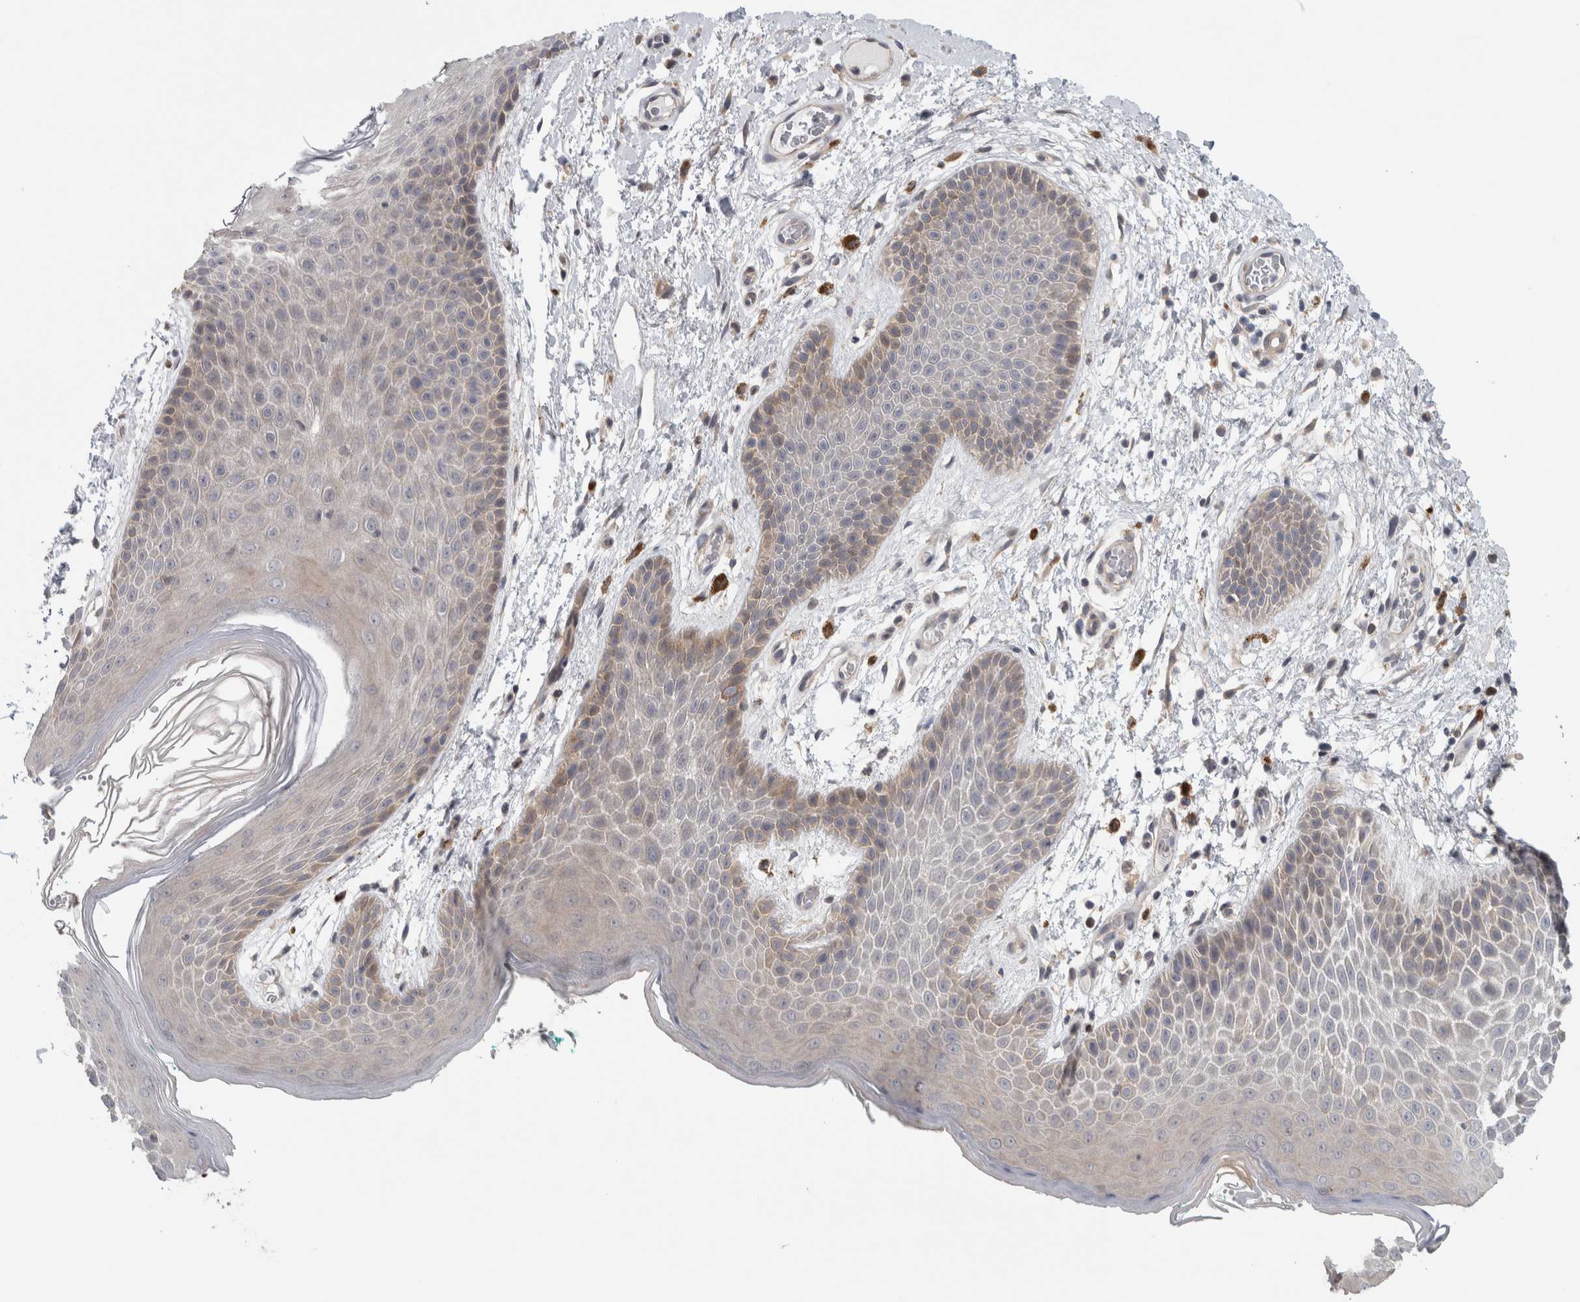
{"staining": {"intensity": "weak", "quantity": "<25%", "location": "cytoplasmic/membranous"}, "tissue": "skin", "cell_type": "Epidermal cells", "image_type": "normal", "snomed": [{"axis": "morphology", "description": "Normal tissue, NOS"}, {"axis": "topography", "description": "Anal"}], "caption": "The histopathology image shows no staining of epidermal cells in unremarkable skin.", "gene": "ZNF804B", "patient": {"sex": "male", "age": 74}}